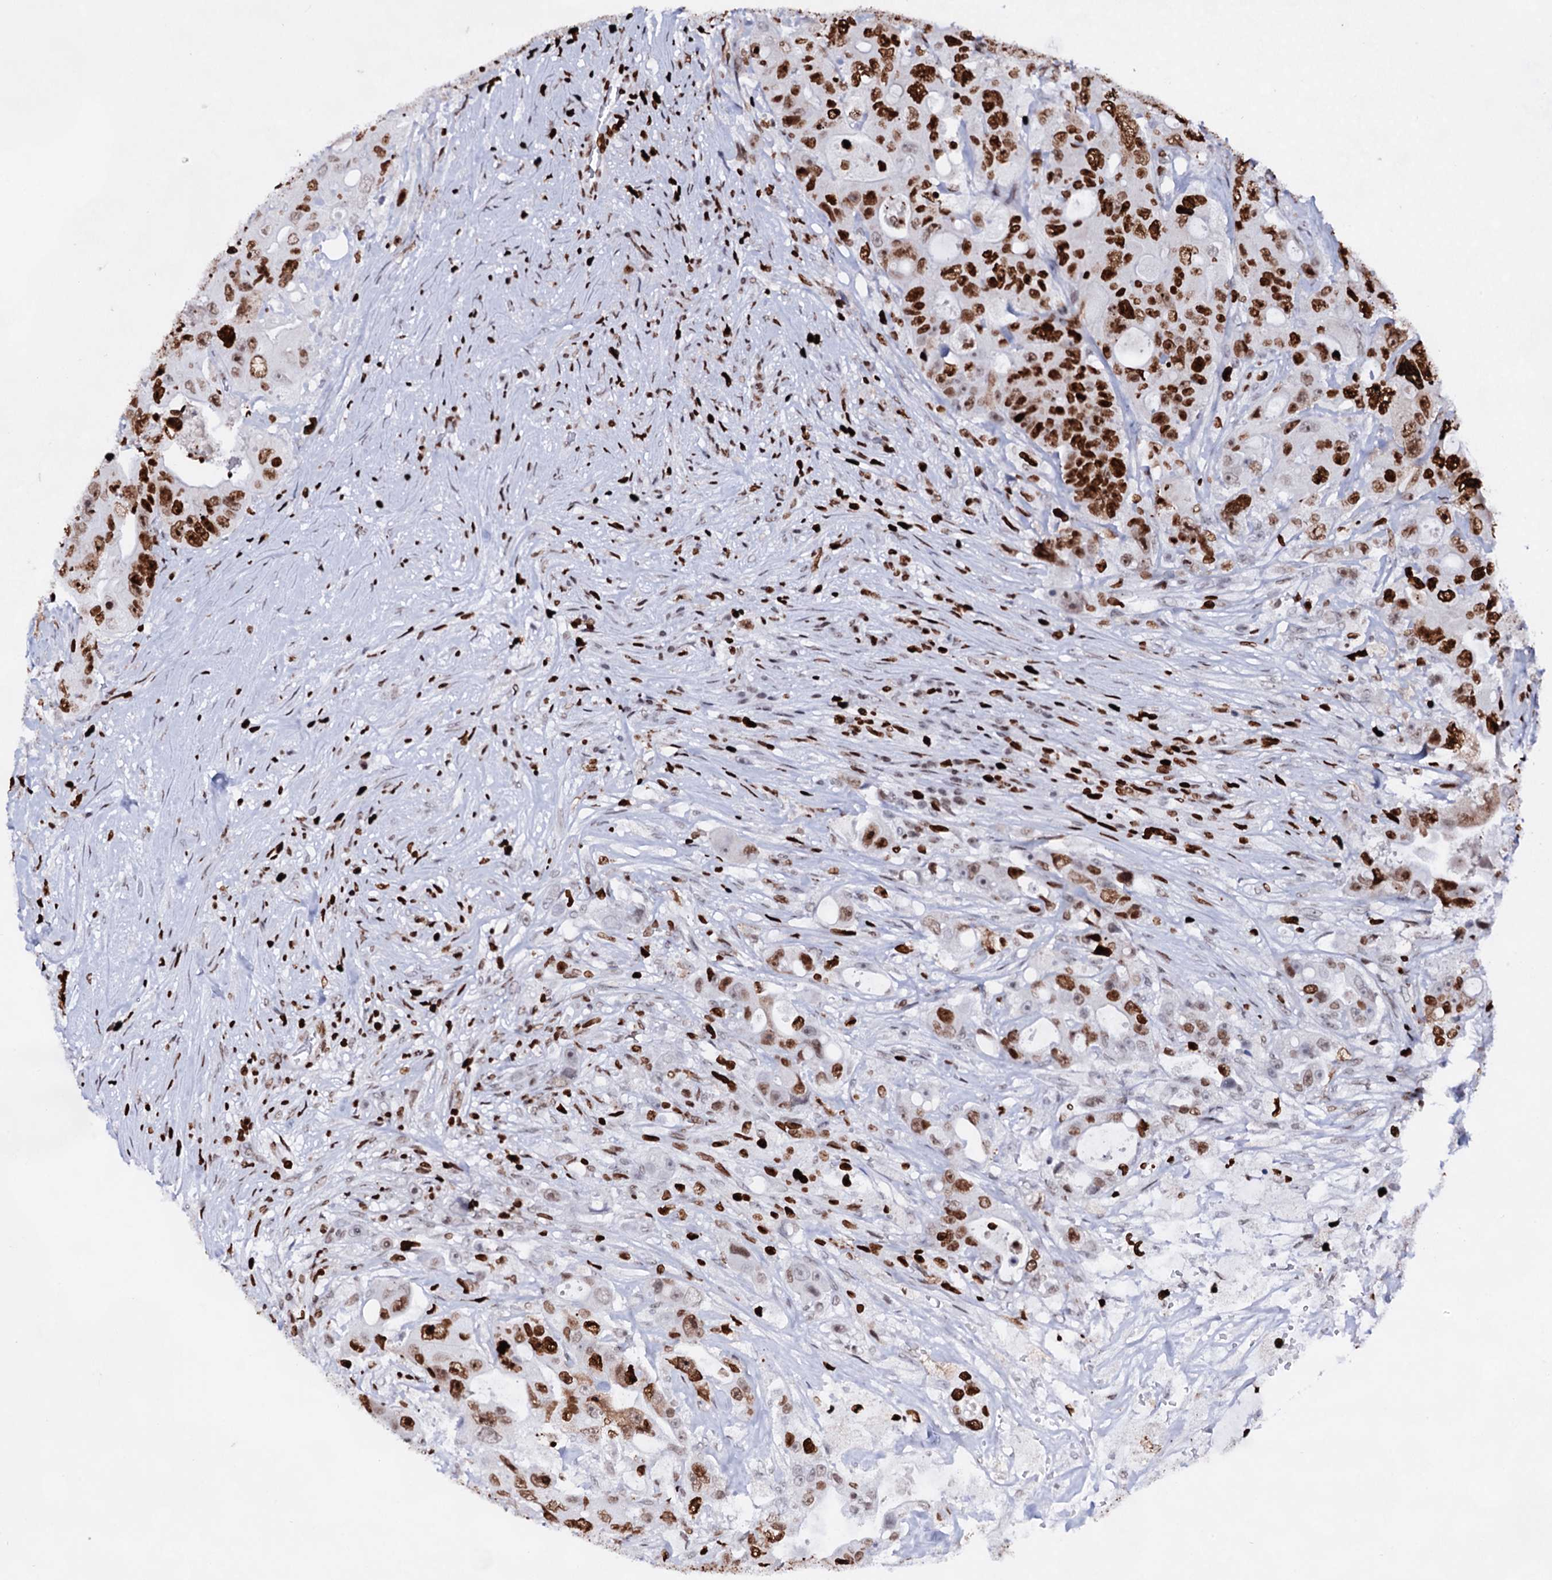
{"staining": {"intensity": "strong", "quantity": "25%-75%", "location": "nuclear"}, "tissue": "colorectal cancer", "cell_type": "Tumor cells", "image_type": "cancer", "snomed": [{"axis": "morphology", "description": "Adenocarcinoma, NOS"}, {"axis": "topography", "description": "Colon"}], "caption": "High-power microscopy captured an IHC image of colorectal adenocarcinoma, revealing strong nuclear staining in approximately 25%-75% of tumor cells.", "gene": "HMGB2", "patient": {"sex": "female", "age": 46}}